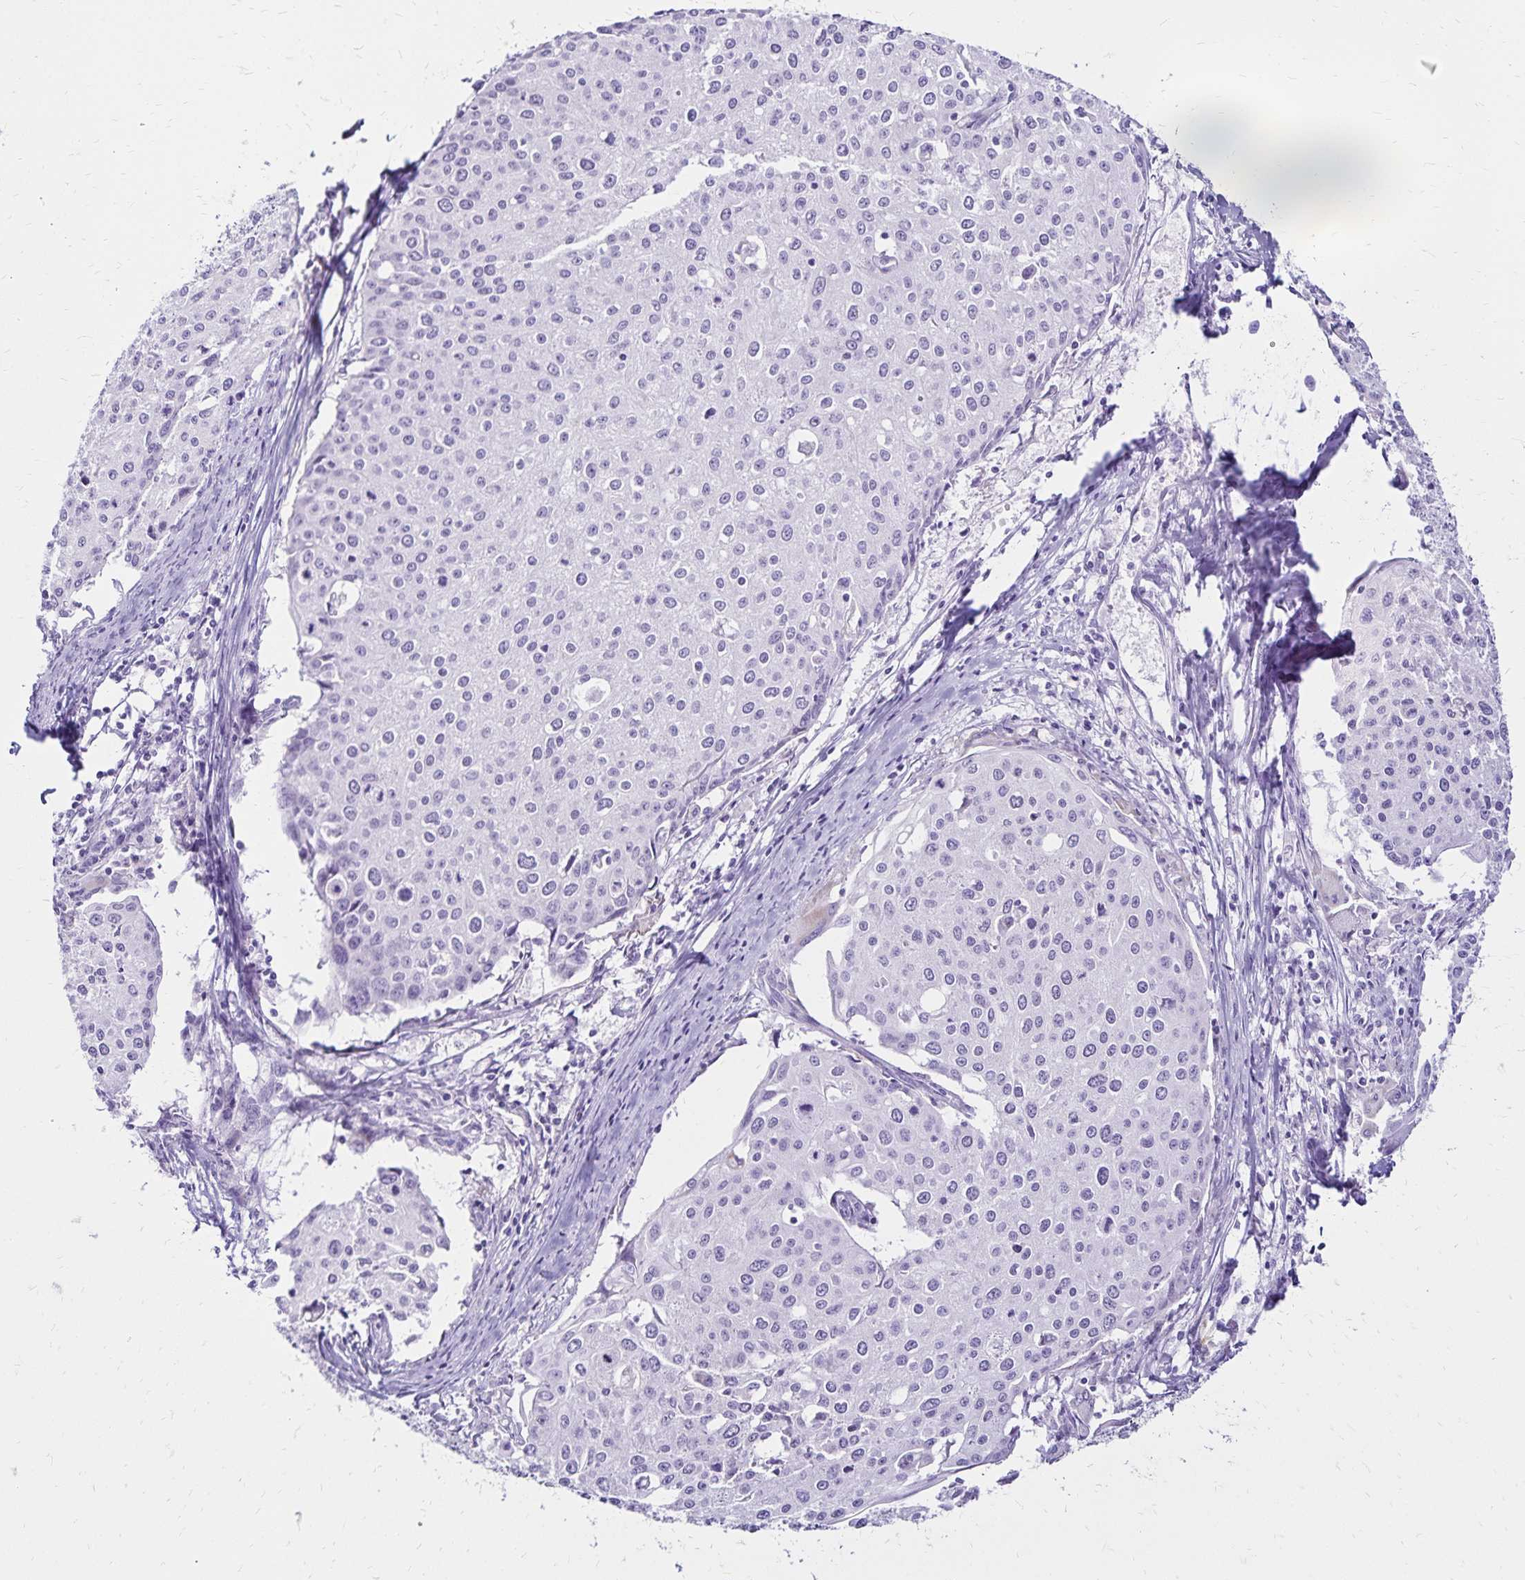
{"staining": {"intensity": "negative", "quantity": "none", "location": "none"}, "tissue": "cervical cancer", "cell_type": "Tumor cells", "image_type": "cancer", "snomed": [{"axis": "morphology", "description": "Squamous cell carcinoma, NOS"}, {"axis": "topography", "description": "Cervix"}], "caption": "Micrograph shows no significant protein expression in tumor cells of cervical cancer (squamous cell carcinoma).", "gene": "LIN28B", "patient": {"sex": "female", "age": 38}}